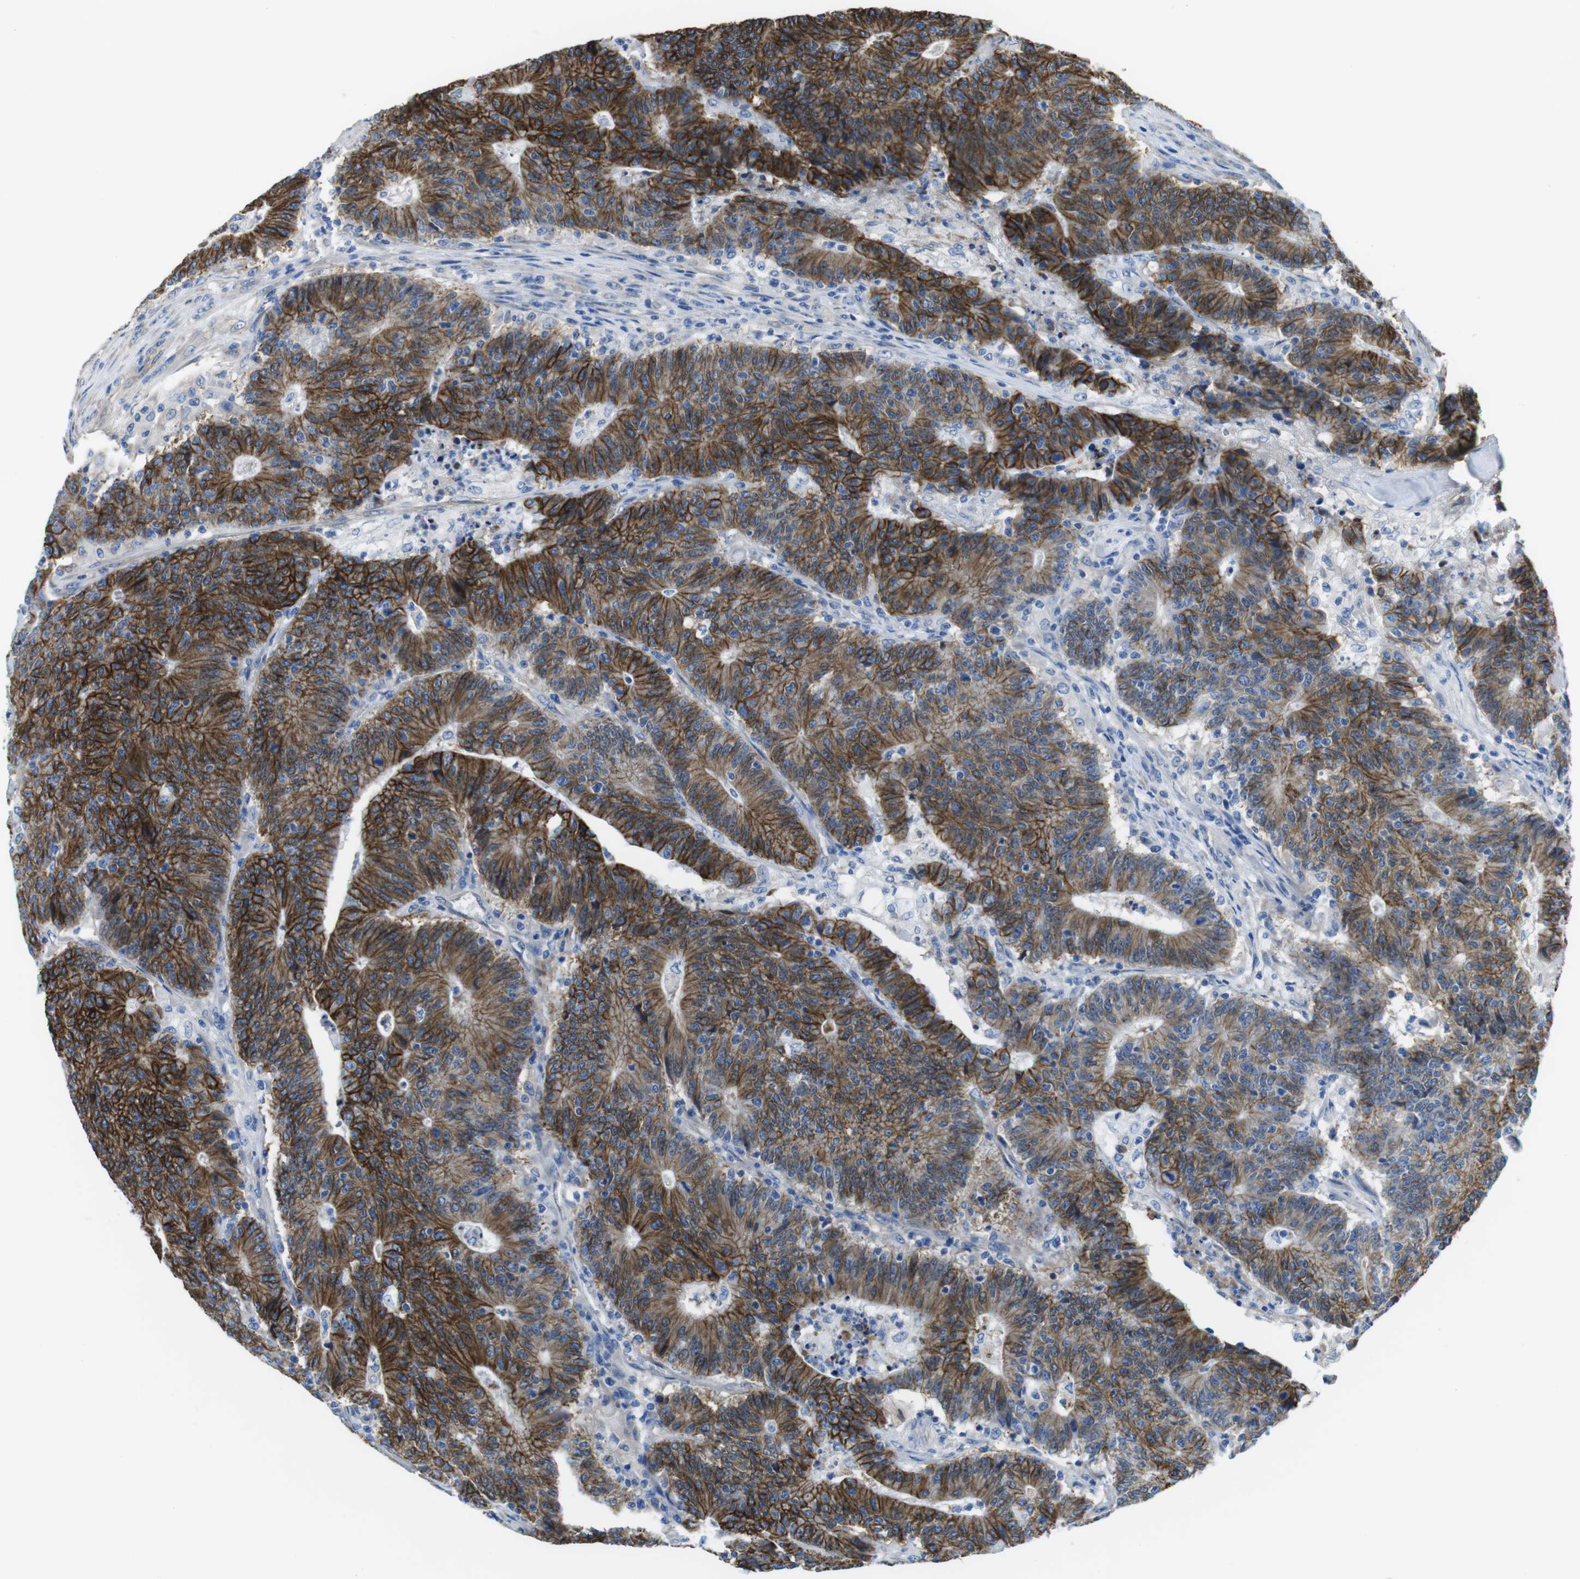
{"staining": {"intensity": "strong", "quantity": ">75%", "location": "cytoplasmic/membranous"}, "tissue": "colorectal cancer", "cell_type": "Tumor cells", "image_type": "cancer", "snomed": [{"axis": "morphology", "description": "Normal tissue, NOS"}, {"axis": "morphology", "description": "Adenocarcinoma, NOS"}, {"axis": "topography", "description": "Colon"}], "caption": "Protein staining of colorectal cancer (adenocarcinoma) tissue displays strong cytoplasmic/membranous staining in approximately >75% of tumor cells. (IHC, brightfield microscopy, high magnification).", "gene": "CDH8", "patient": {"sex": "female", "age": 75}}